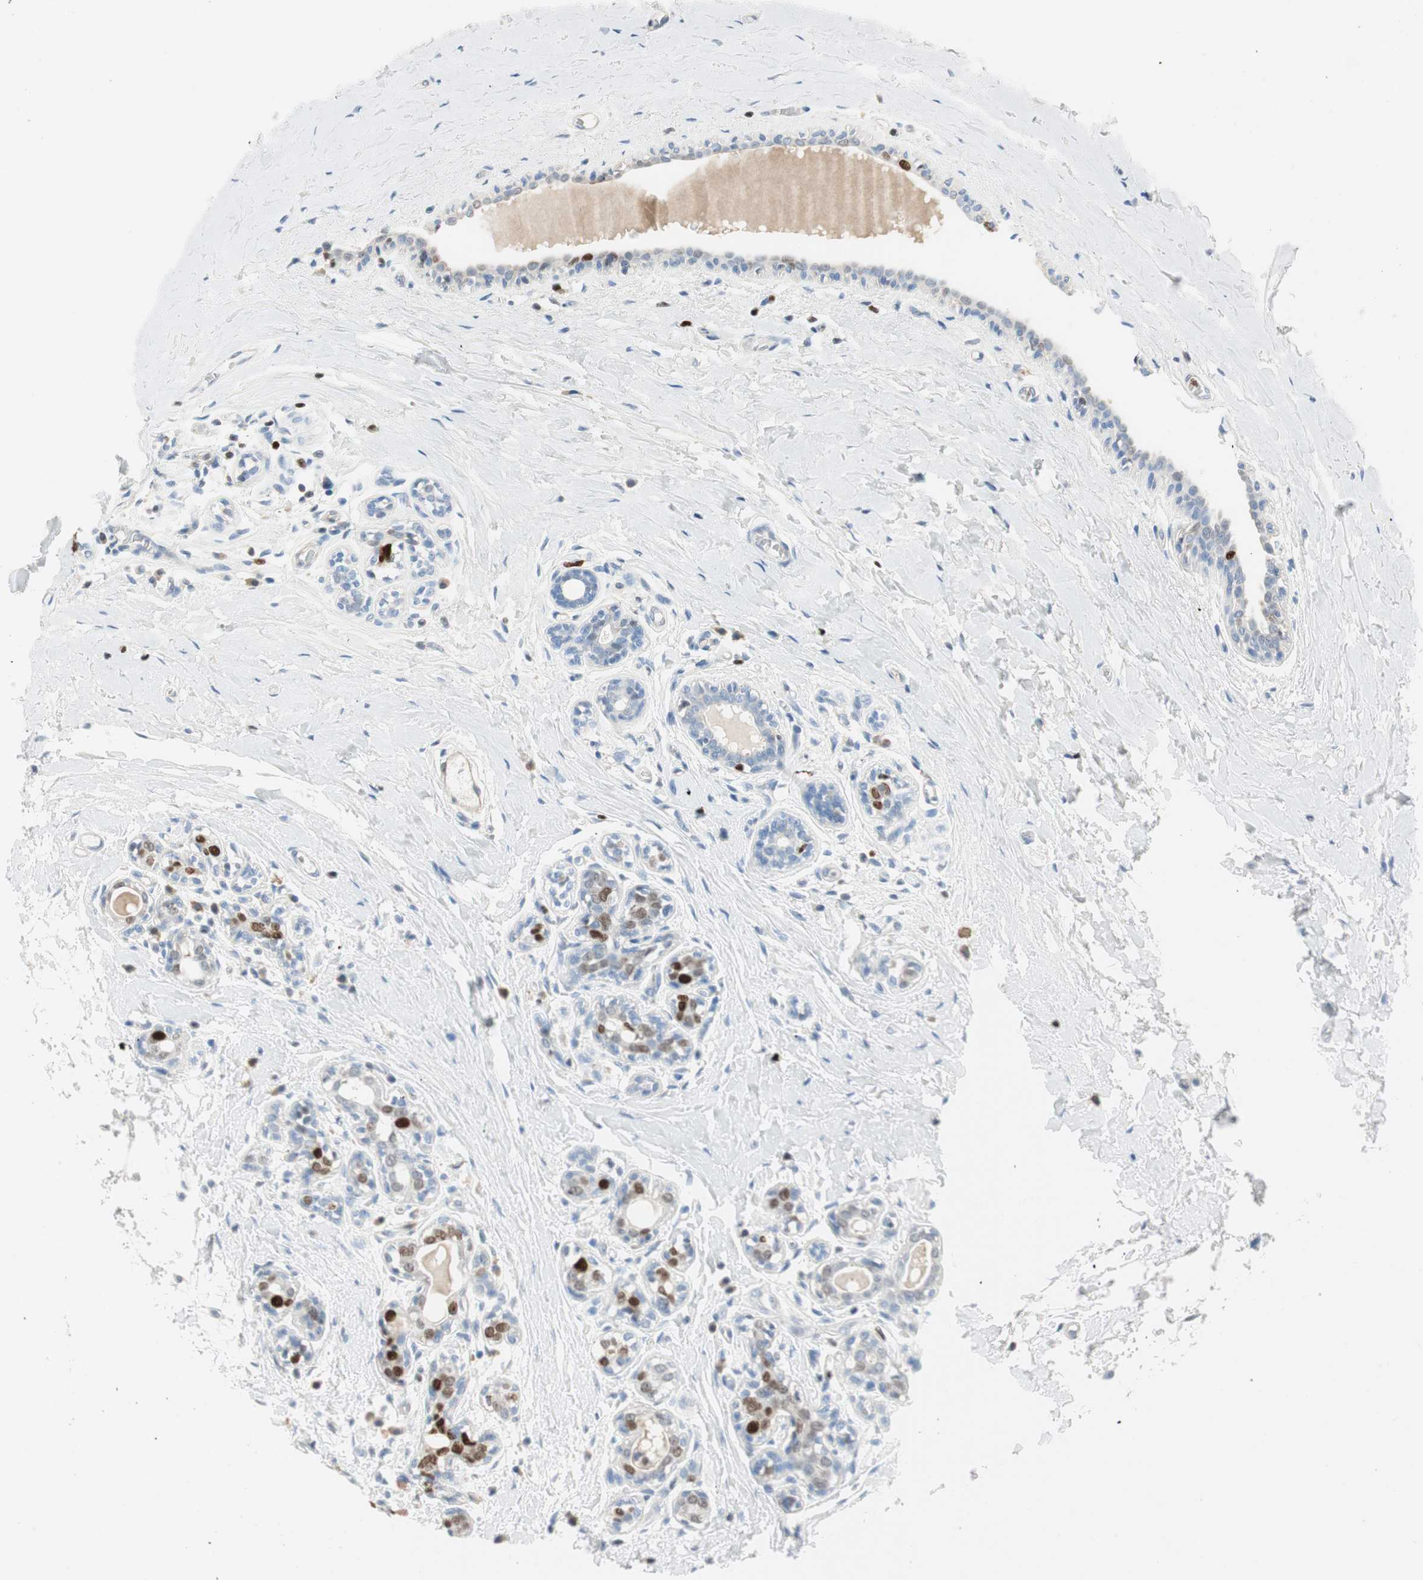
{"staining": {"intensity": "moderate", "quantity": "<25%", "location": "nuclear"}, "tissue": "breast cancer", "cell_type": "Tumor cells", "image_type": "cancer", "snomed": [{"axis": "morphology", "description": "Normal tissue, NOS"}, {"axis": "morphology", "description": "Duct carcinoma"}, {"axis": "topography", "description": "Breast"}], "caption": "IHC photomicrograph of neoplastic tissue: breast cancer (intraductal carcinoma) stained using immunohistochemistry reveals low levels of moderate protein expression localized specifically in the nuclear of tumor cells, appearing as a nuclear brown color.", "gene": "EZH2", "patient": {"sex": "female", "age": 40}}